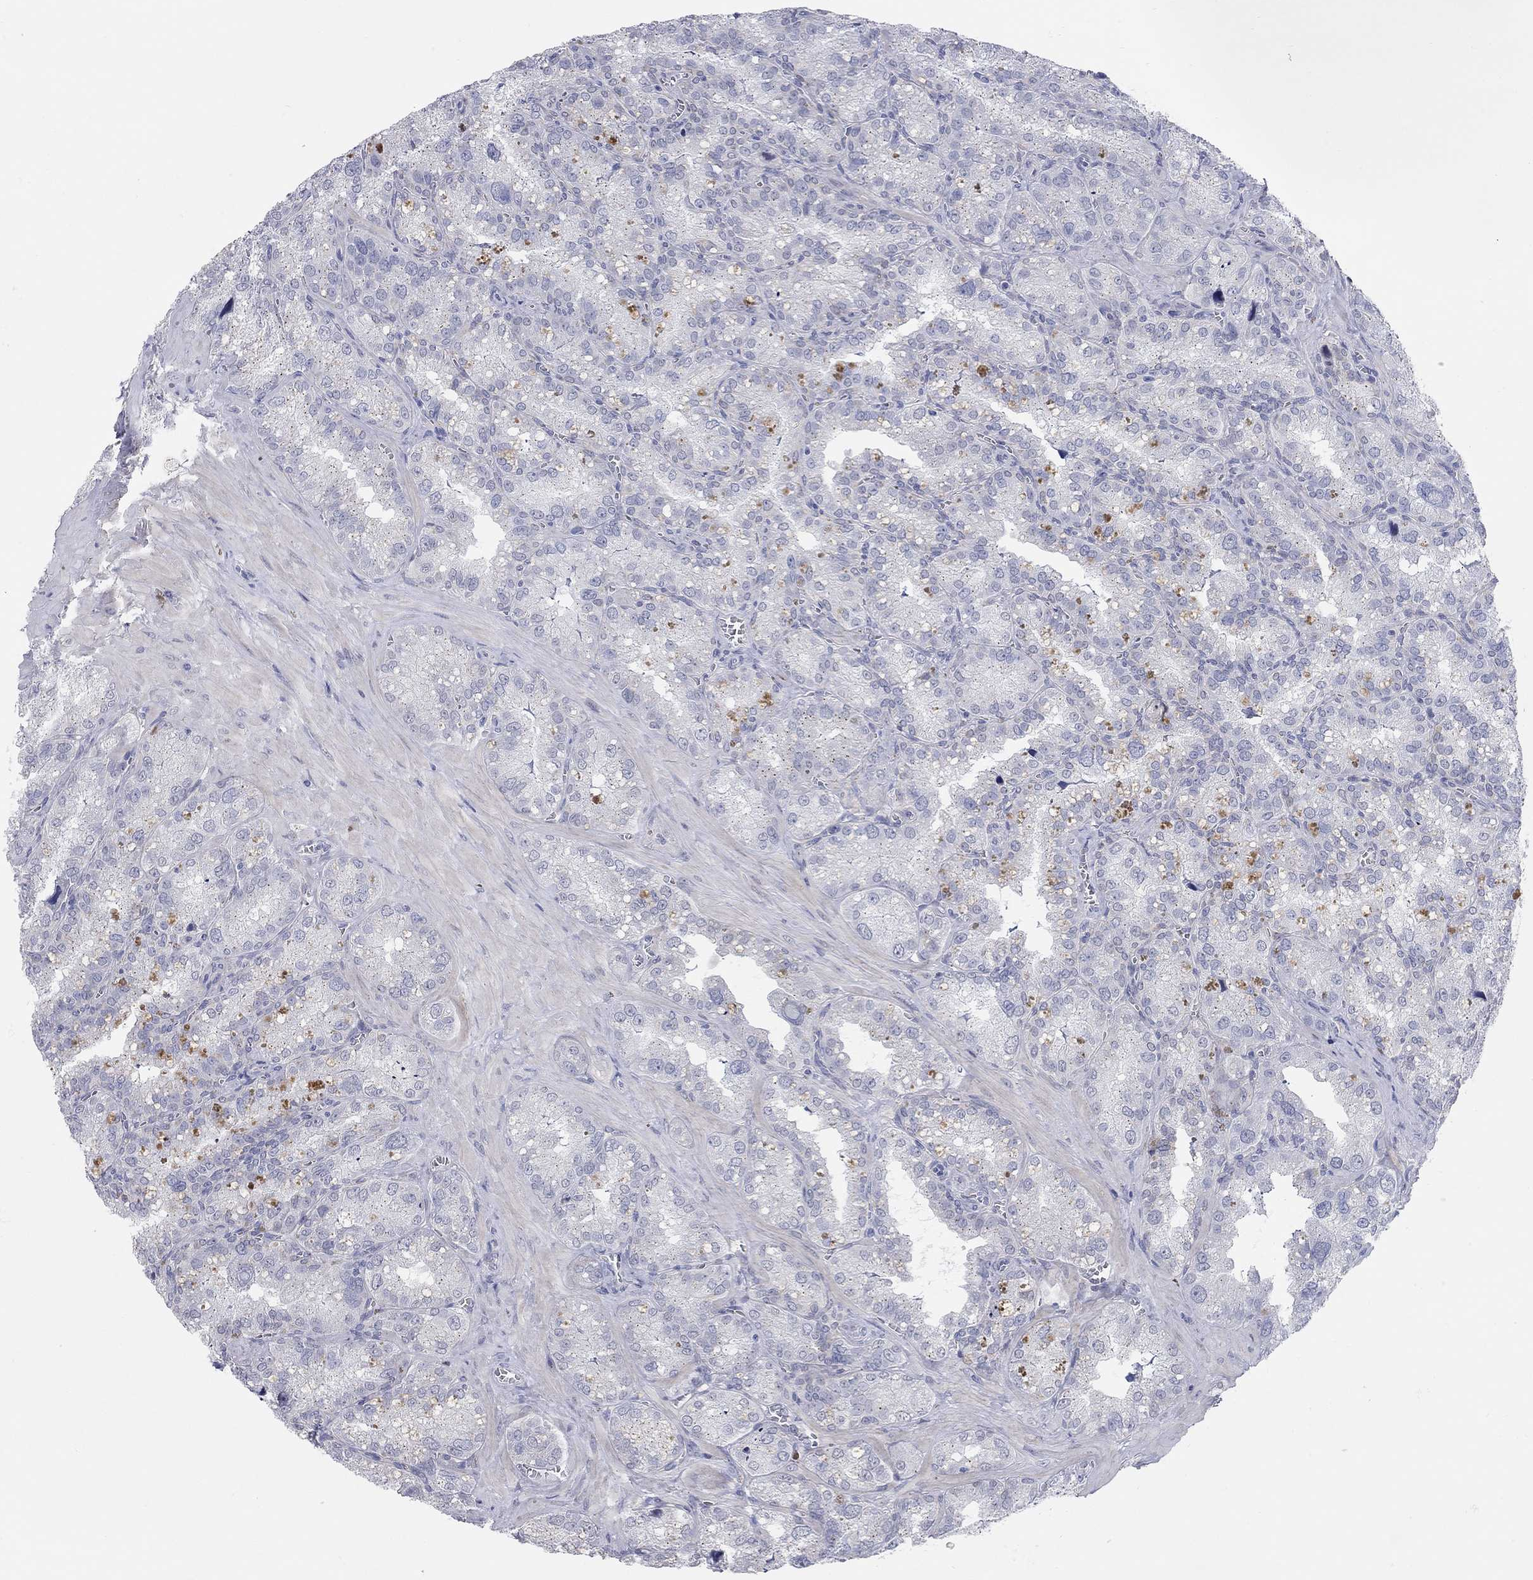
{"staining": {"intensity": "negative", "quantity": "none", "location": "none"}, "tissue": "seminal vesicle", "cell_type": "Glandular cells", "image_type": "normal", "snomed": [{"axis": "morphology", "description": "Normal tissue, NOS"}, {"axis": "topography", "description": "Seminal veicle"}], "caption": "DAB immunohistochemical staining of unremarkable human seminal vesicle displays no significant expression in glandular cells. The staining is performed using DAB (3,3'-diaminobenzidine) brown chromogen with nuclei counter-stained in using hematoxylin.", "gene": "WASF3", "patient": {"sex": "male", "age": 57}}